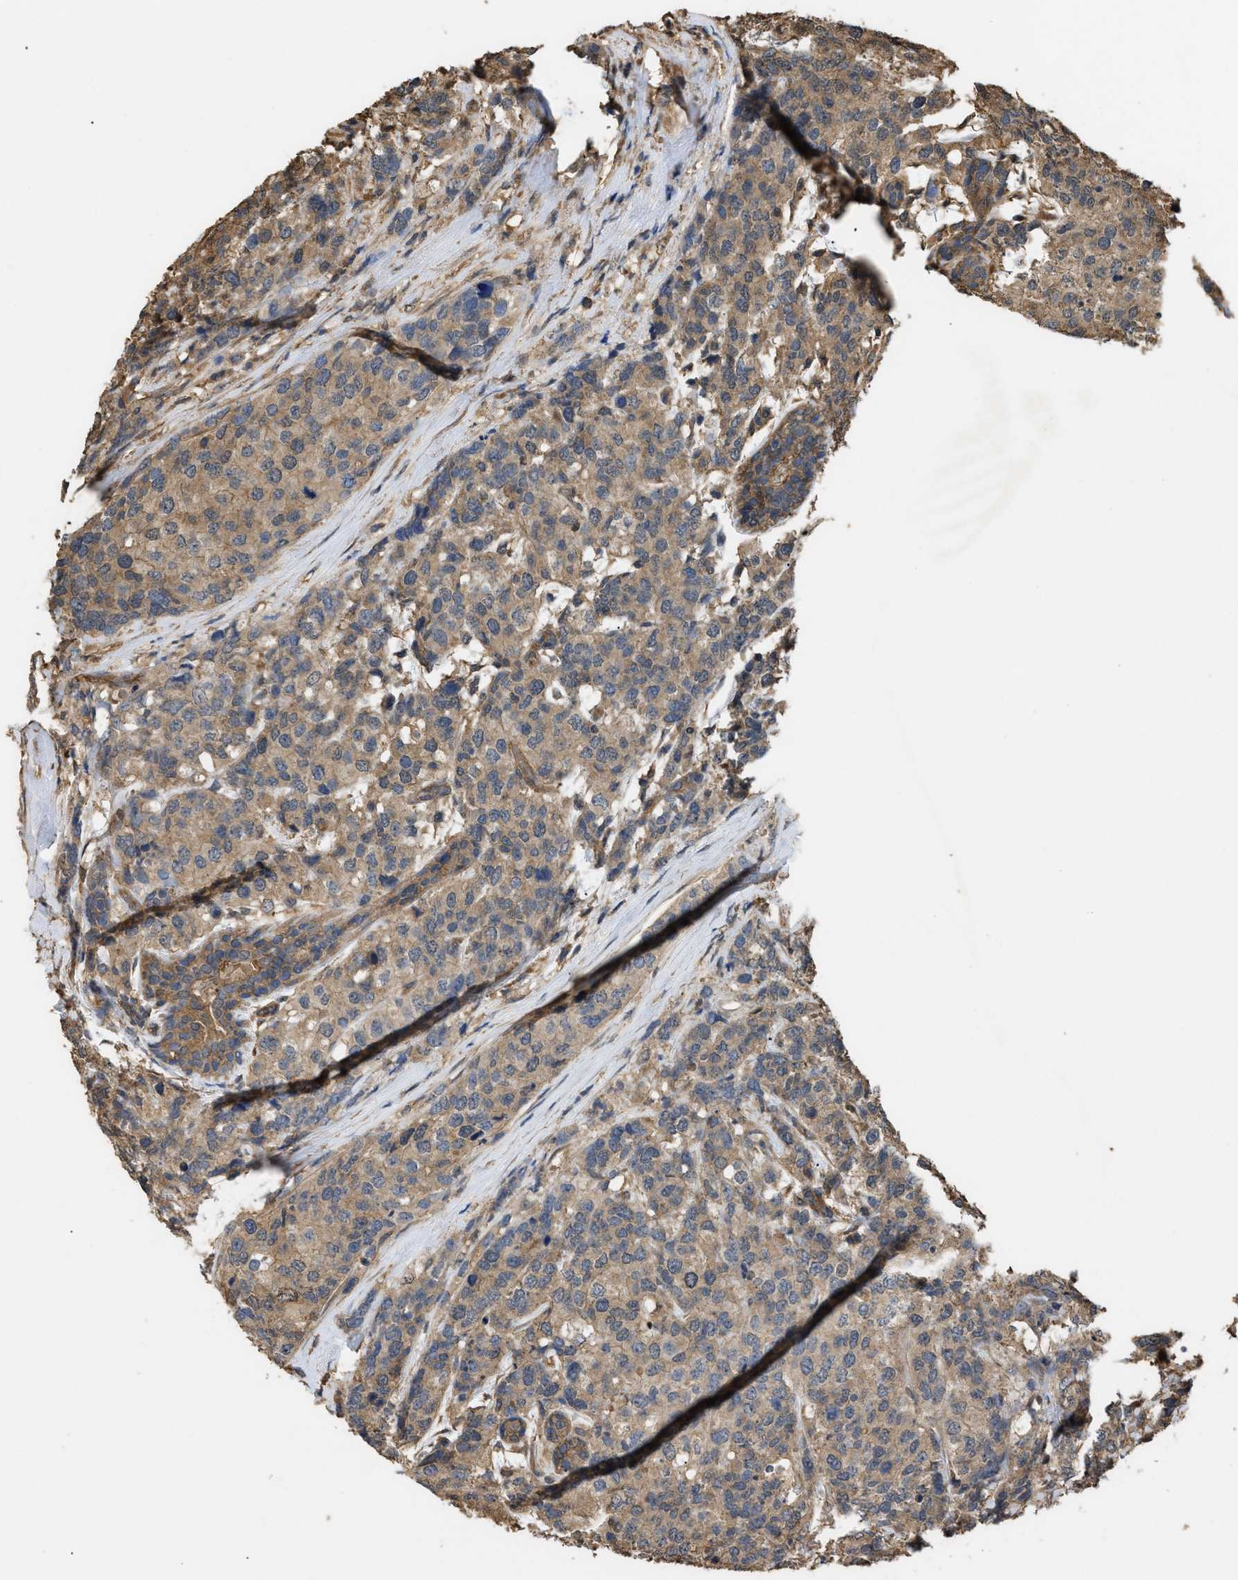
{"staining": {"intensity": "moderate", "quantity": ">75%", "location": "cytoplasmic/membranous"}, "tissue": "breast cancer", "cell_type": "Tumor cells", "image_type": "cancer", "snomed": [{"axis": "morphology", "description": "Lobular carcinoma"}, {"axis": "topography", "description": "Breast"}], "caption": "Moderate cytoplasmic/membranous expression is identified in about >75% of tumor cells in breast cancer.", "gene": "CALM1", "patient": {"sex": "female", "age": 59}}